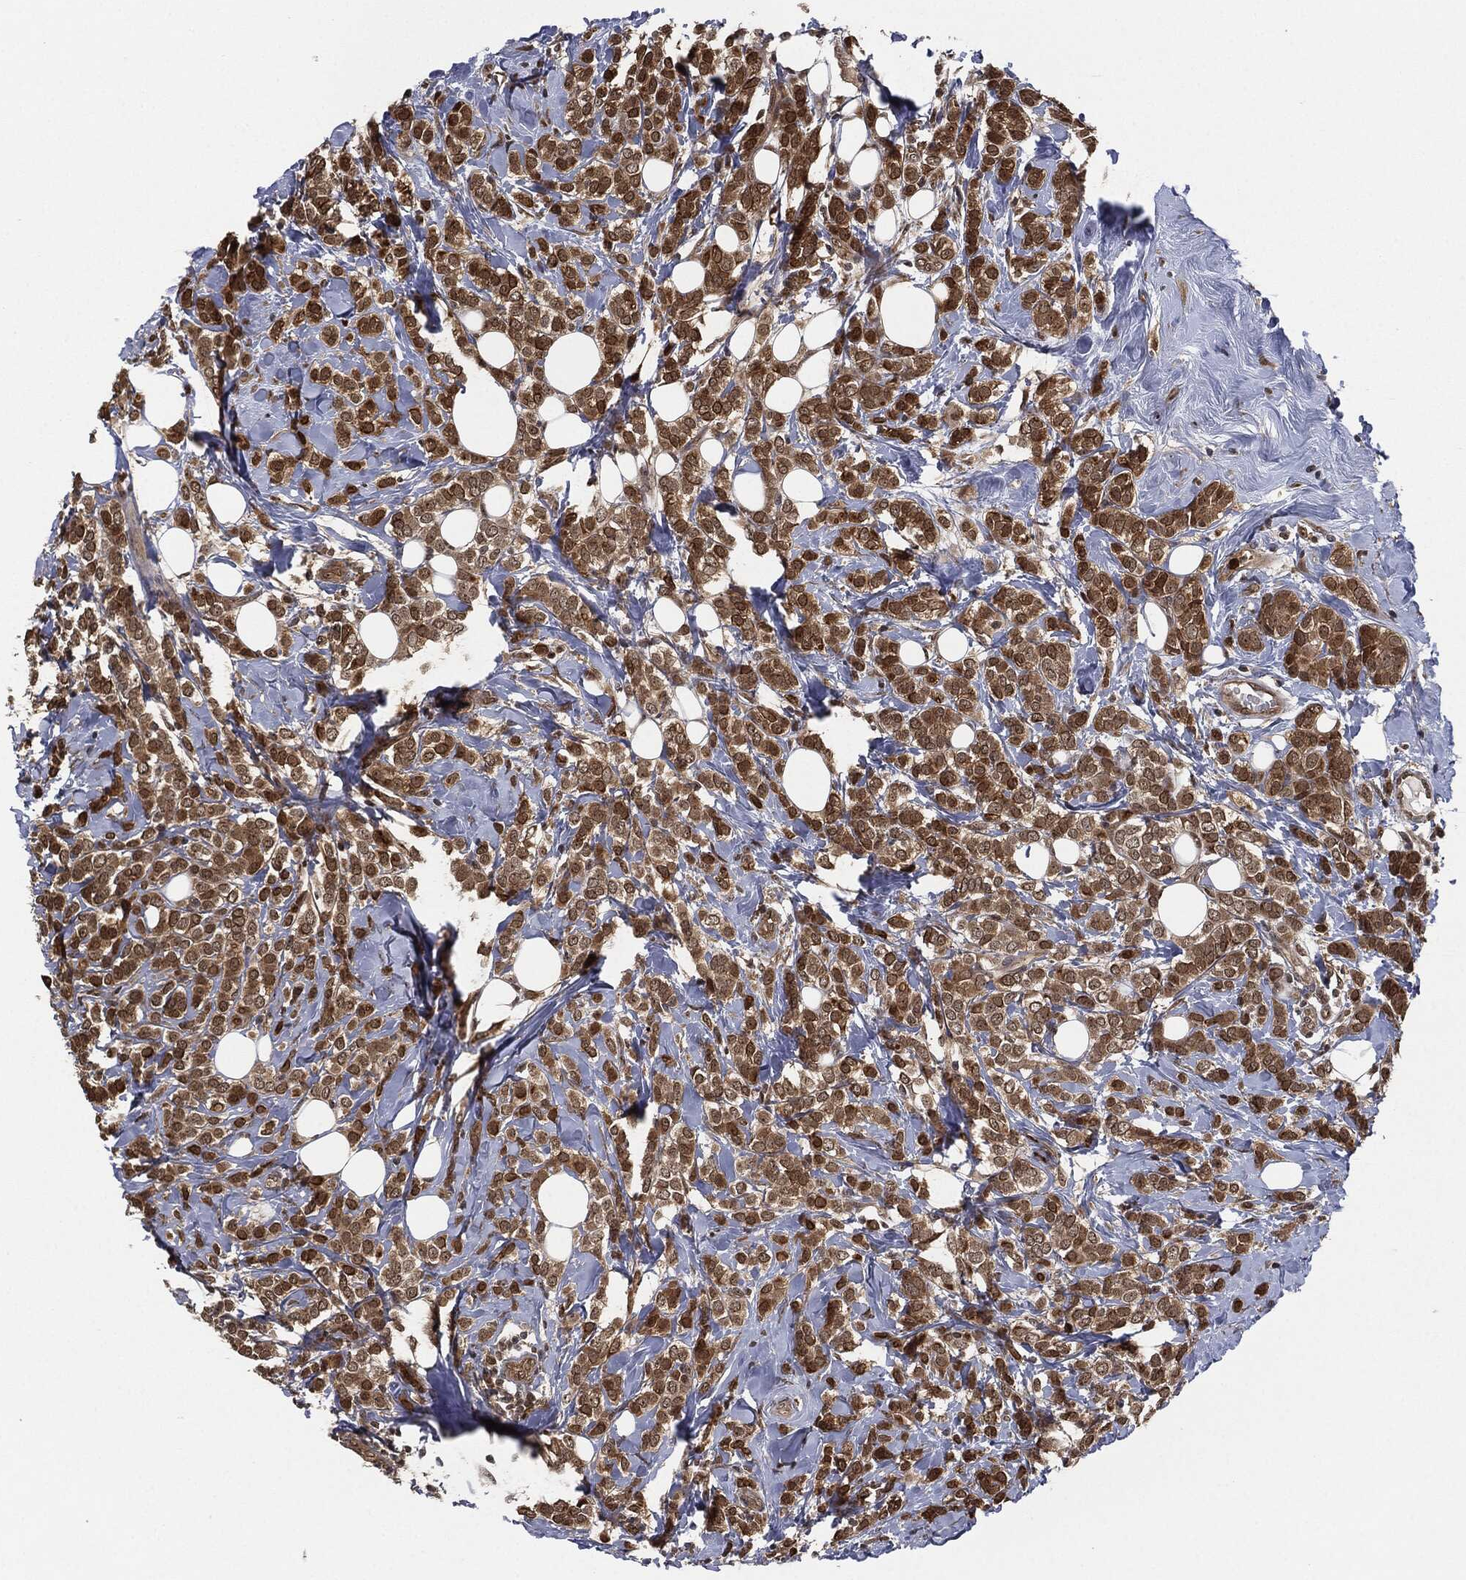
{"staining": {"intensity": "moderate", "quantity": ">75%", "location": "cytoplasmic/membranous,nuclear"}, "tissue": "breast cancer", "cell_type": "Tumor cells", "image_type": "cancer", "snomed": [{"axis": "morphology", "description": "Lobular carcinoma"}, {"axis": "topography", "description": "Breast"}], "caption": "Tumor cells reveal medium levels of moderate cytoplasmic/membranous and nuclear expression in about >75% of cells in human breast lobular carcinoma.", "gene": "CAPRIN2", "patient": {"sex": "female", "age": 49}}